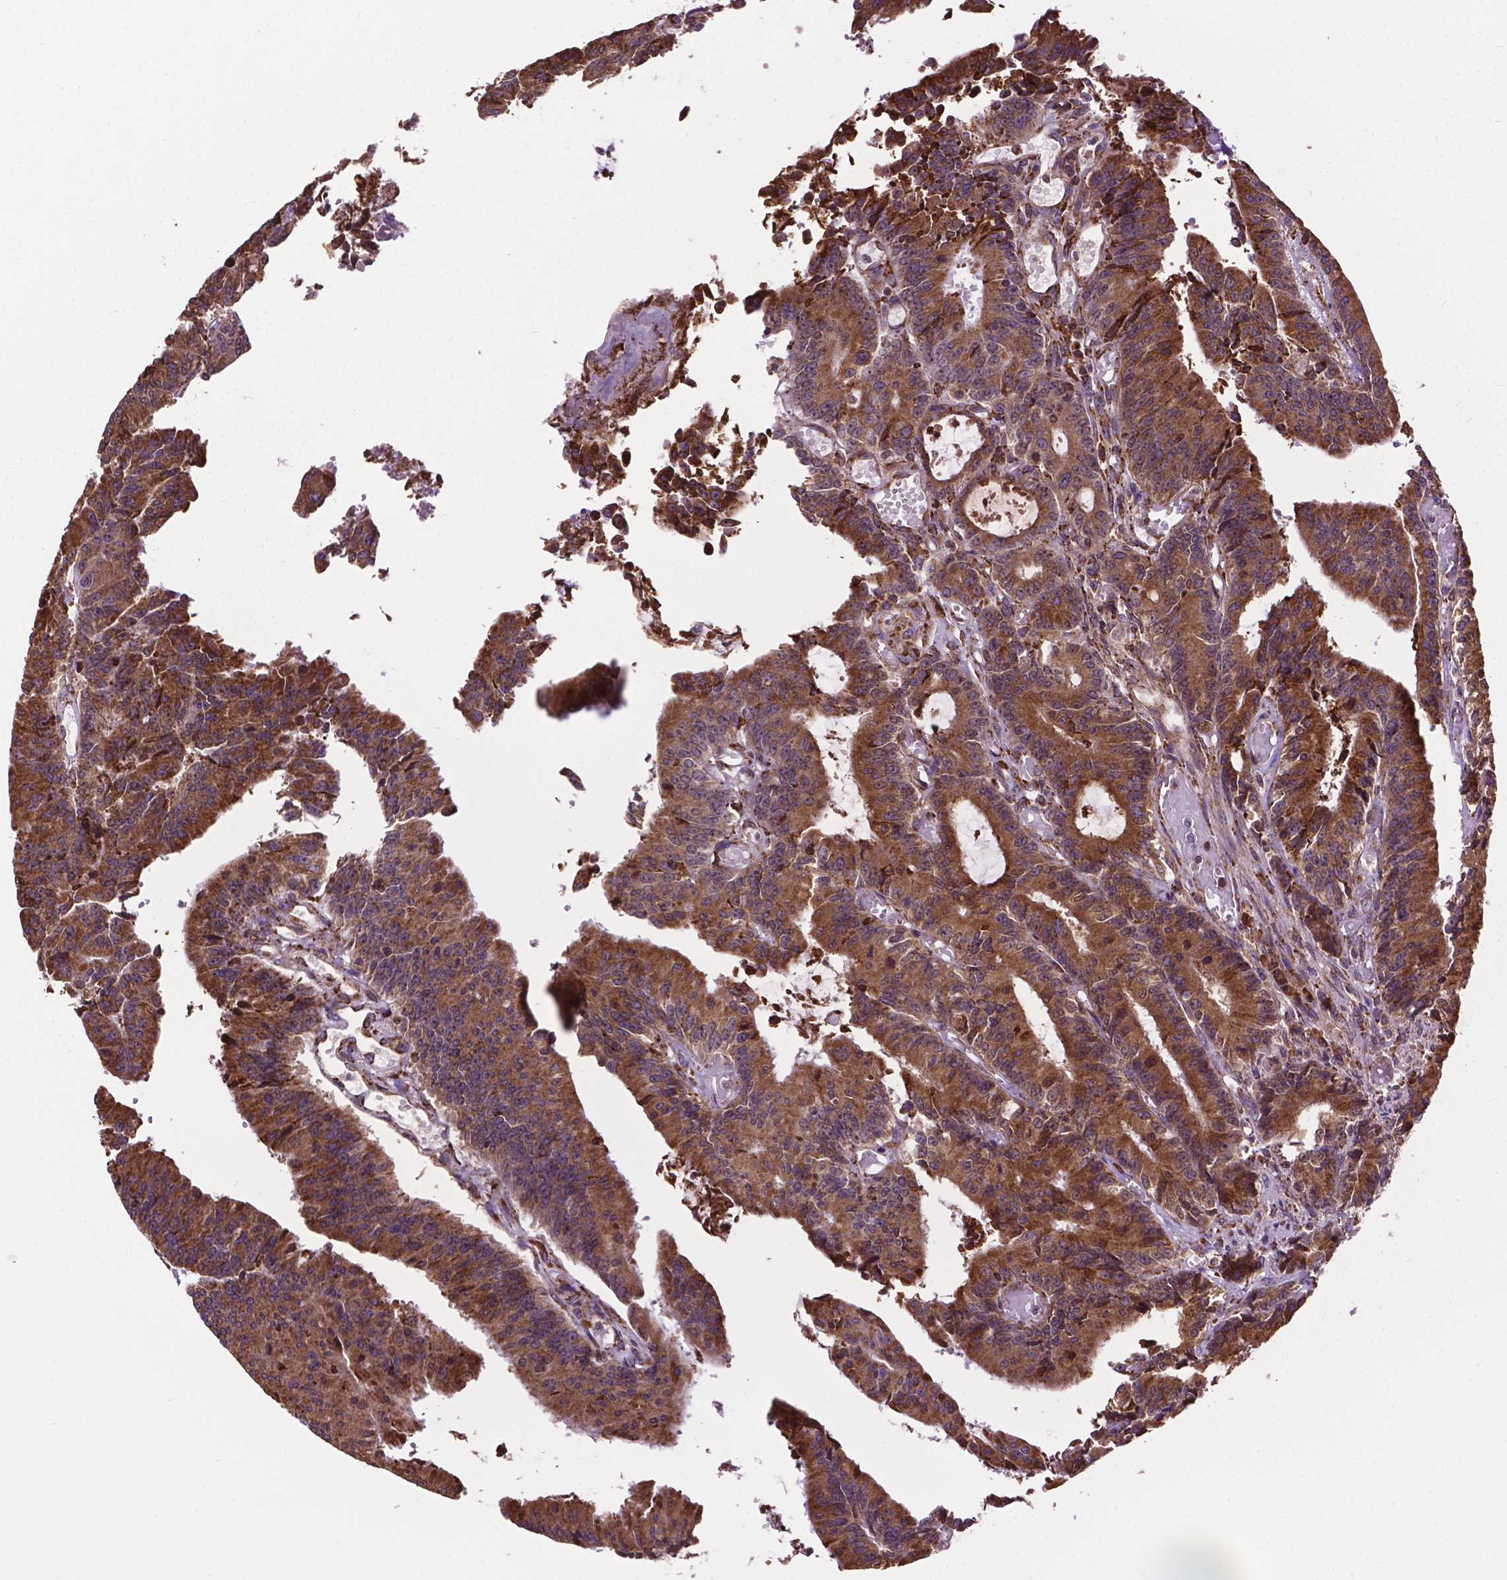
{"staining": {"intensity": "moderate", "quantity": ">75%", "location": "cytoplasmic/membranous"}, "tissue": "colorectal cancer", "cell_type": "Tumor cells", "image_type": "cancer", "snomed": [{"axis": "morphology", "description": "Adenocarcinoma, NOS"}, {"axis": "topography", "description": "Colon"}], "caption": "DAB immunohistochemical staining of human colorectal cancer (adenocarcinoma) shows moderate cytoplasmic/membranous protein positivity in about >75% of tumor cells. Using DAB (3,3'-diaminobenzidine) (brown) and hematoxylin (blue) stains, captured at high magnification using brightfield microscopy.", "gene": "GANAB", "patient": {"sex": "female", "age": 78}}